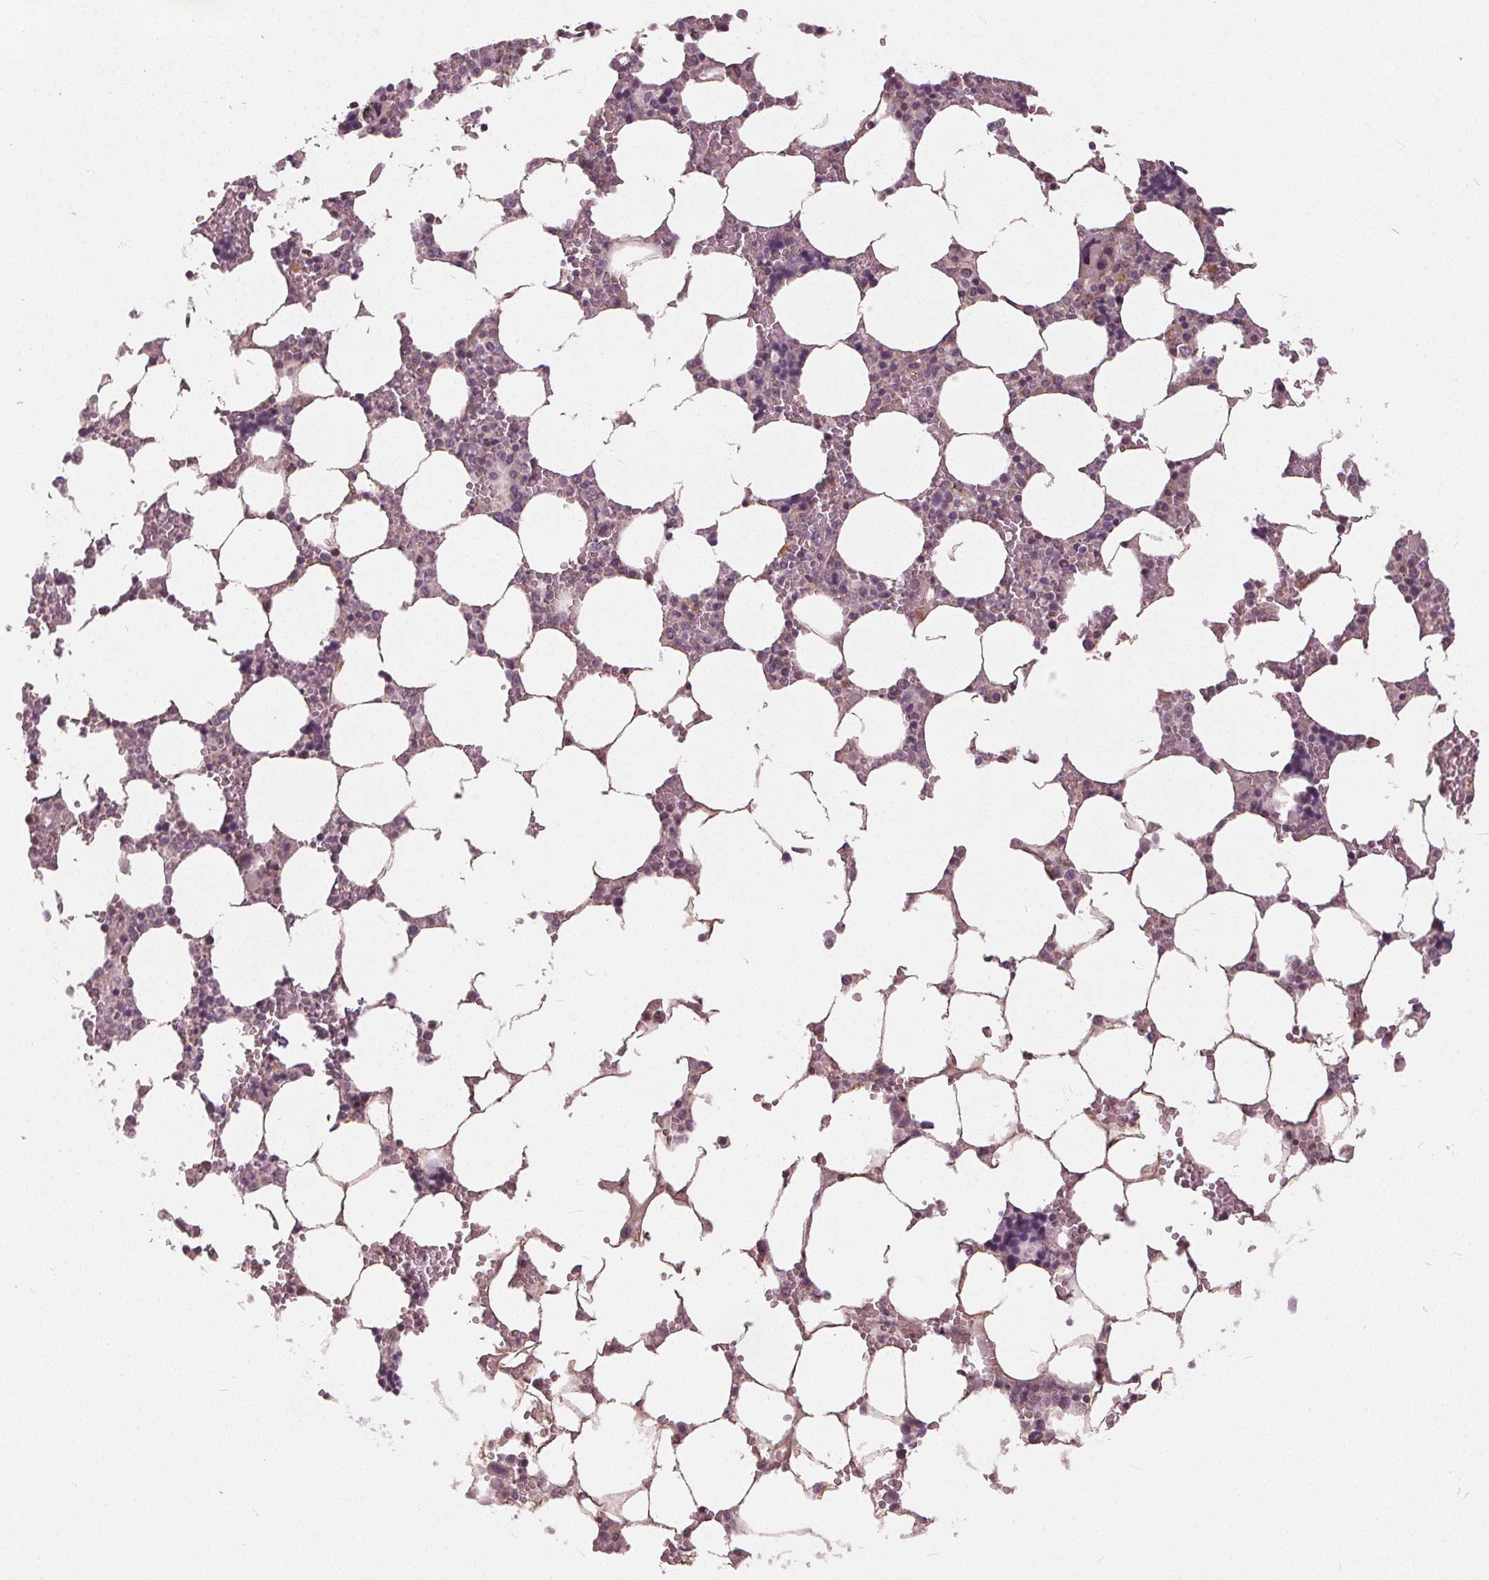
{"staining": {"intensity": "negative", "quantity": "none", "location": "none"}, "tissue": "bone marrow", "cell_type": "Hematopoietic cells", "image_type": "normal", "snomed": [{"axis": "morphology", "description": "Normal tissue, NOS"}, {"axis": "topography", "description": "Bone marrow"}], "caption": "A histopathology image of human bone marrow is negative for staining in hematopoietic cells. Brightfield microscopy of IHC stained with DAB (3,3'-diaminobenzidine) (brown) and hematoxylin (blue), captured at high magnification.", "gene": "KLK13", "patient": {"sex": "male", "age": 64}}